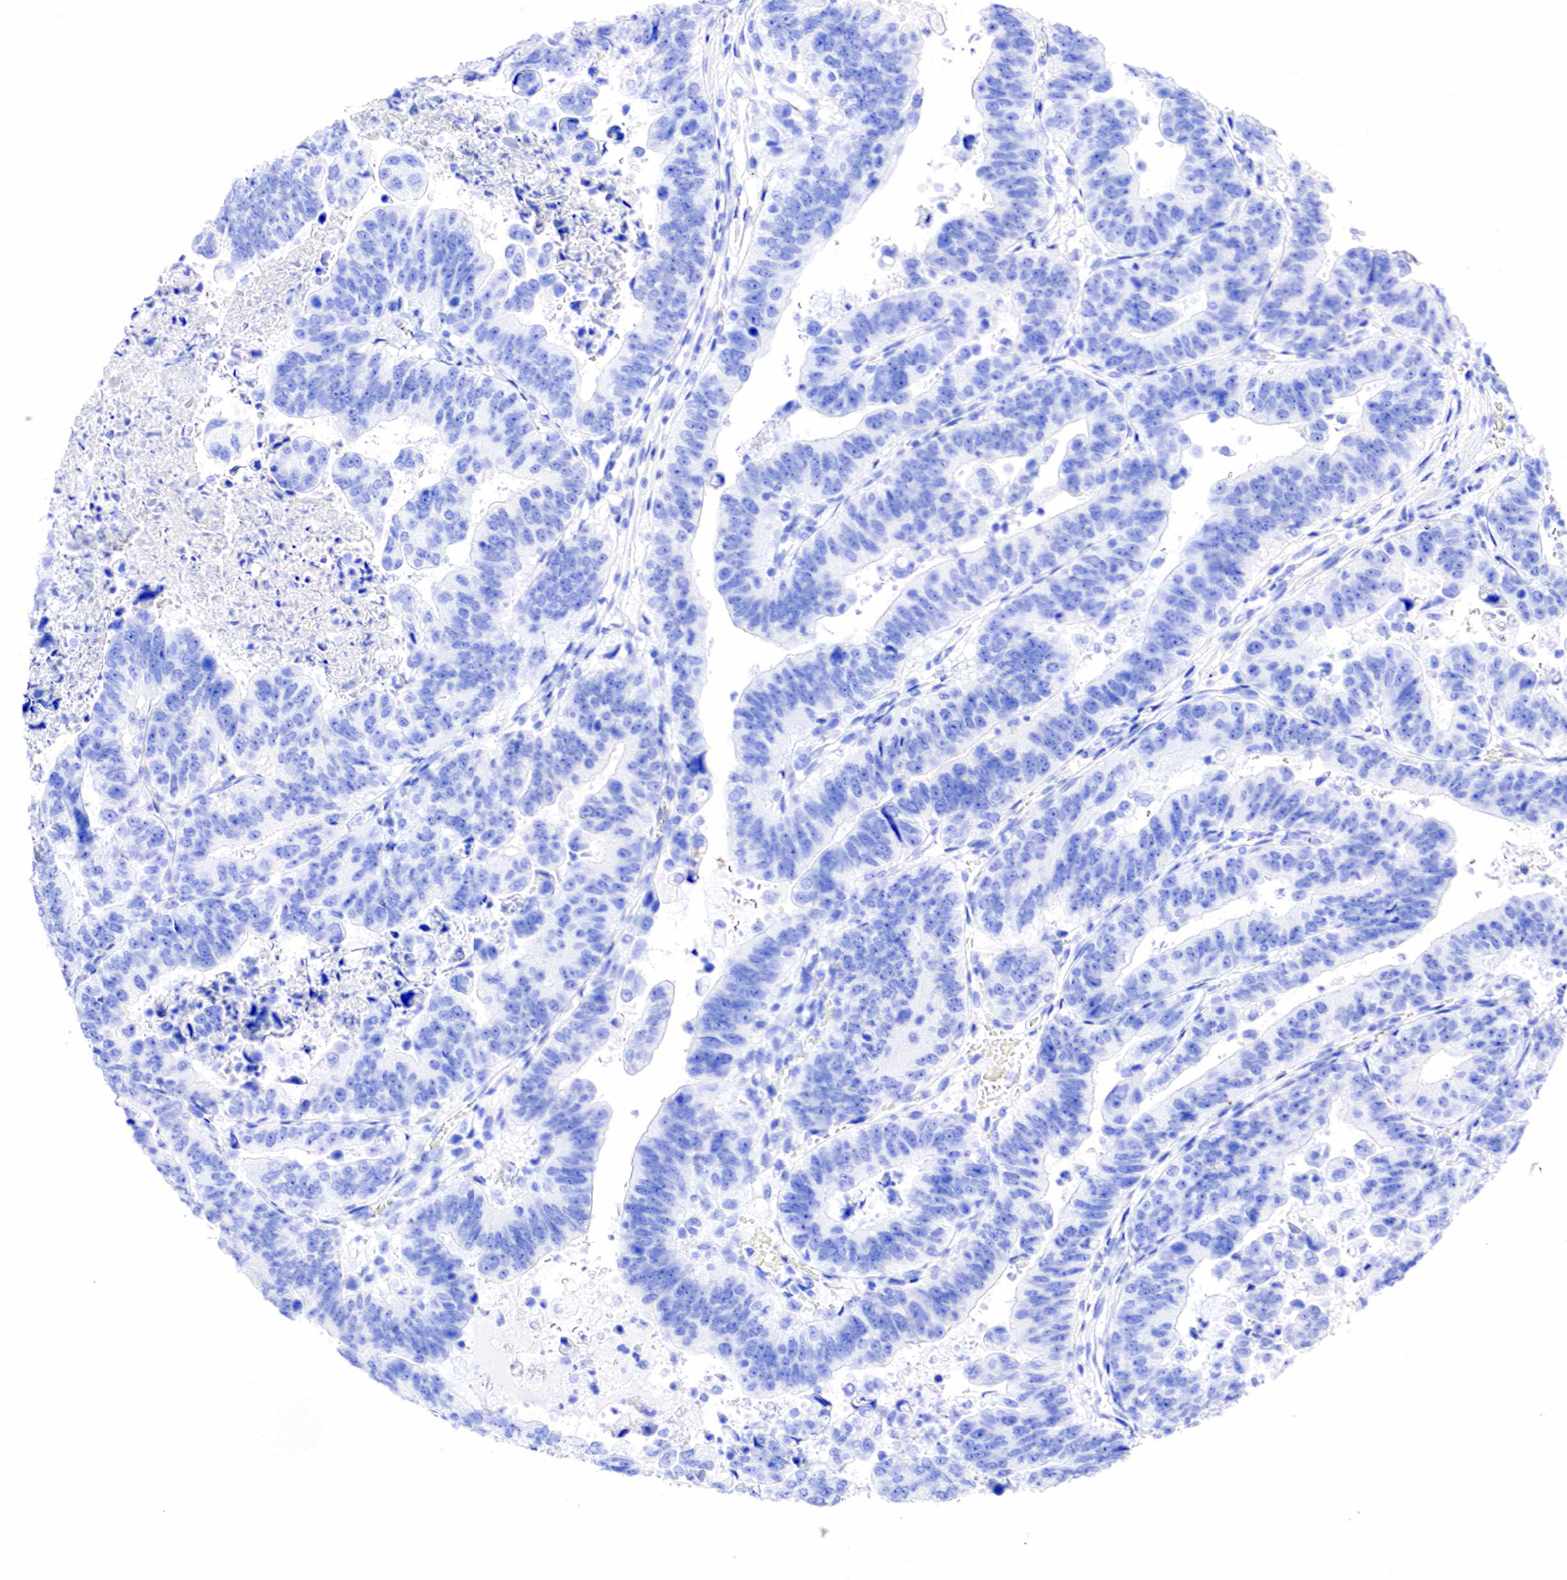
{"staining": {"intensity": "negative", "quantity": "none", "location": "none"}, "tissue": "stomach cancer", "cell_type": "Tumor cells", "image_type": "cancer", "snomed": [{"axis": "morphology", "description": "Adenocarcinoma, NOS"}, {"axis": "topography", "description": "Stomach, upper"}], "caption": "Protein analysis of adenocarcinoma (stomach) exhibits no significant expression in tumor cells.", "gene": "KLK3", "patient": {"sex": "female", "age": 50}}